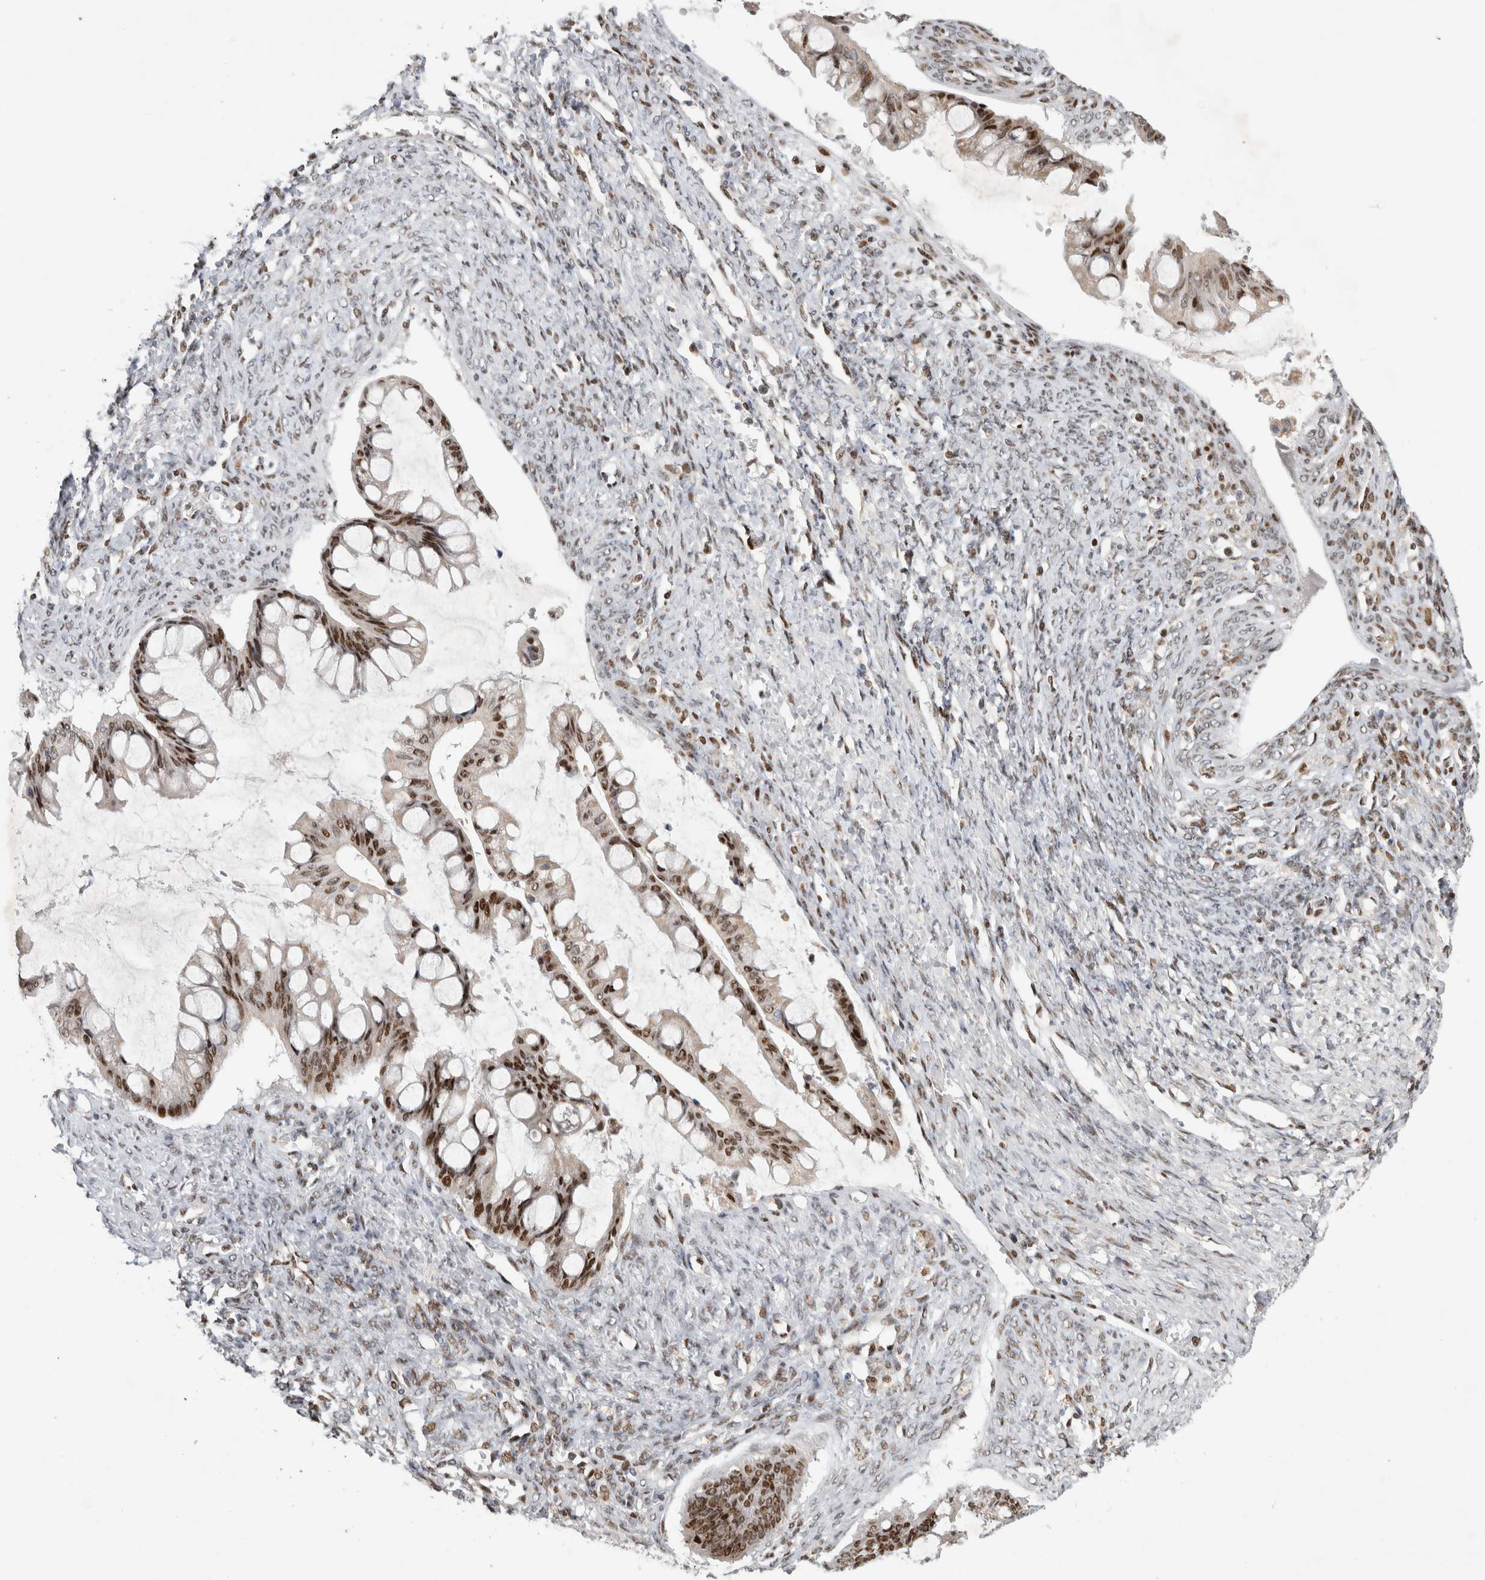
{"staining": {"intensity": "moderate", "quantity": ">75%", "location": "nuclear"}, "tissue": "ovarian cancer", "cell_type": "Tumor cells", "image_type": "cancer", "snomed": [{"axis": "morphology", "description": "Cystadenocarcinoma, mucinous, NOS"}, {"axis": "topography", "description": "Ovary"}], "caption": "DAB immunohistochemical staining of mucinous cystadenocarcinoma (ovarian) displays moderate nuclear protein staining in approximately >75% of tumor cells.", "gene": "C8orf58", "patient": {"sex": "female", "age": 73}}